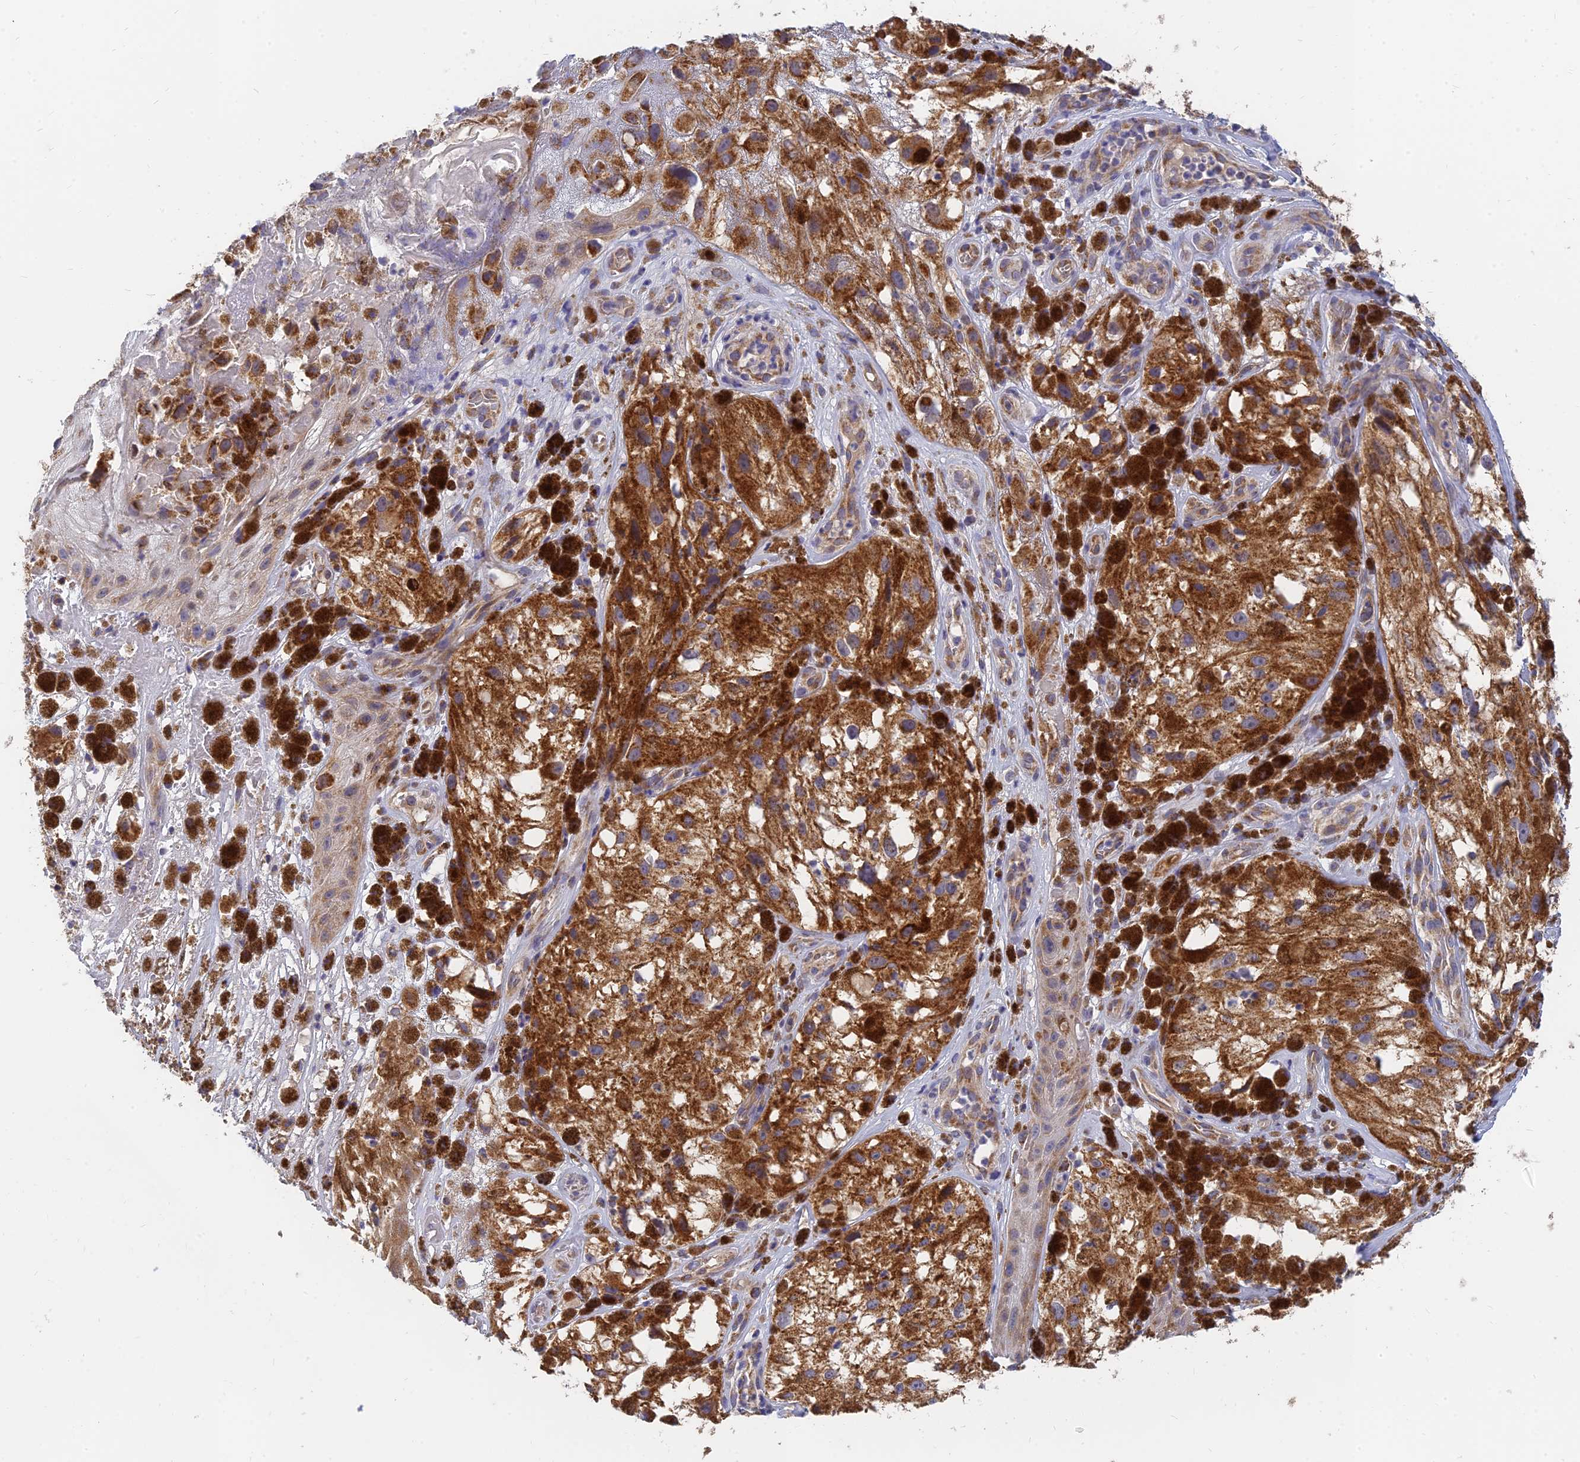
{"staining": {"intensity": "strong", "quantity": ">75%", "location": "cytoplasmic/membranous"}, "tissue": "melanoma", "cell_type": "Tumor cells", "image_type": "cancer", "snomed": [{"axis": "morphology", "description": "Malignant melanoma, NOS"}, {"axis": "topography", "description": "Skin"}], "caption": "Protein staining shows strong cytoplasmic/membranous expression in about >75% of tumor cells in malignant melanoma. The staining was performed using DAB (3,3'-diaminobenzidine) to visualize the protein expression in brown, while the nuclei were stained in blue with hematoxylin (Magnification: 20x).", "gene": "MRPL15", "patient": {"sex": "male", "age": 88}}